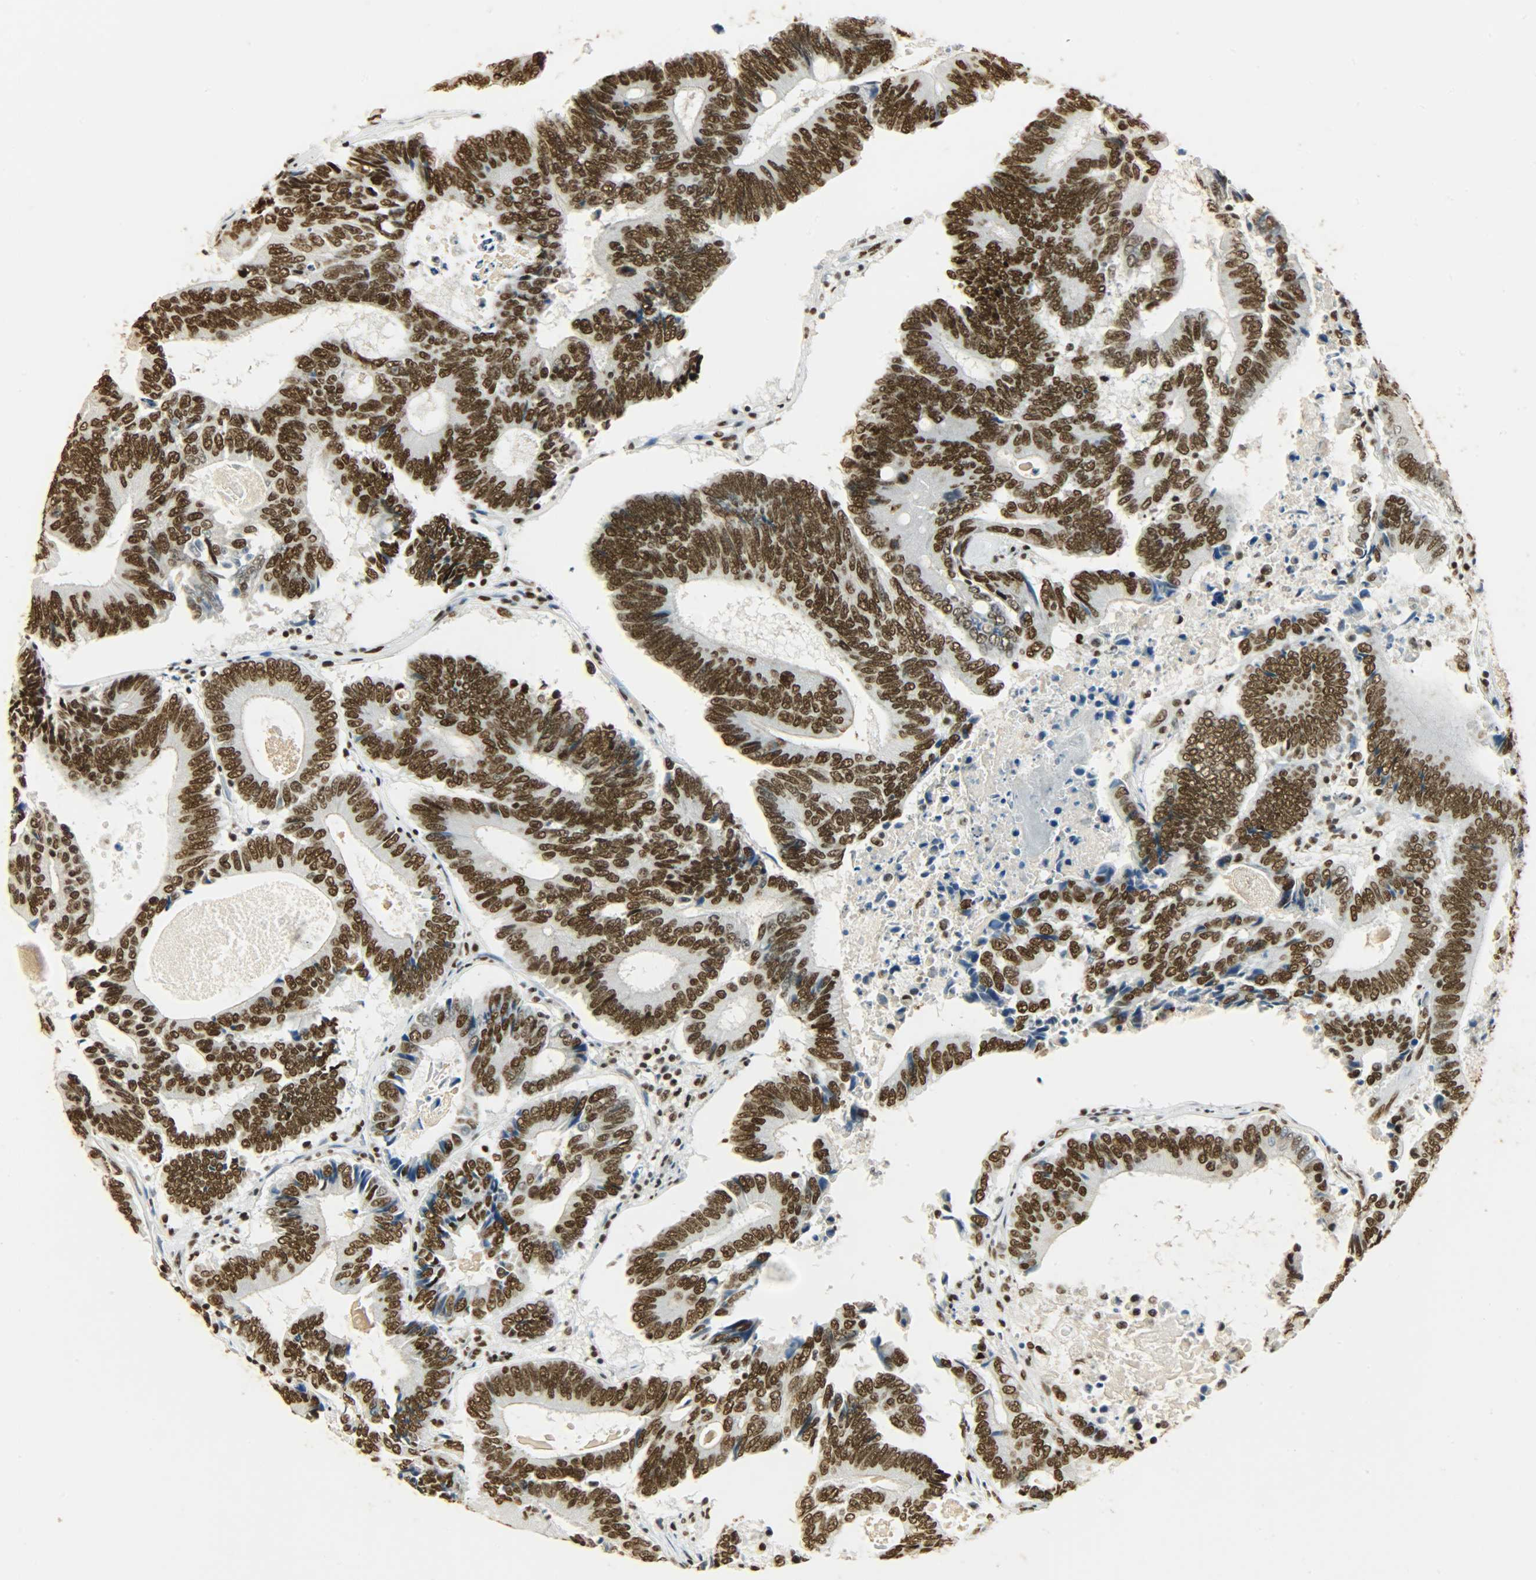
{"staining": {"intensity": "strong", "quantity": ">75%", "location": "nuclear"}, "tissue": "colorectal cancer", "cell_type": "Tumor cells", "image_type": "cancer", "snomed": [{"axis": "morphology", "description": "Adenocarcinoma, NOS"}, {"axis": "topography", "description": "Colon"}], "caption": "Colorectal cancer stained with a brown dye displays strong nuclear positive positivity in approximately >75% of tumor cells.", "gene": "KHDRBS1", "patient": {"sex": "female", "age": 78}}